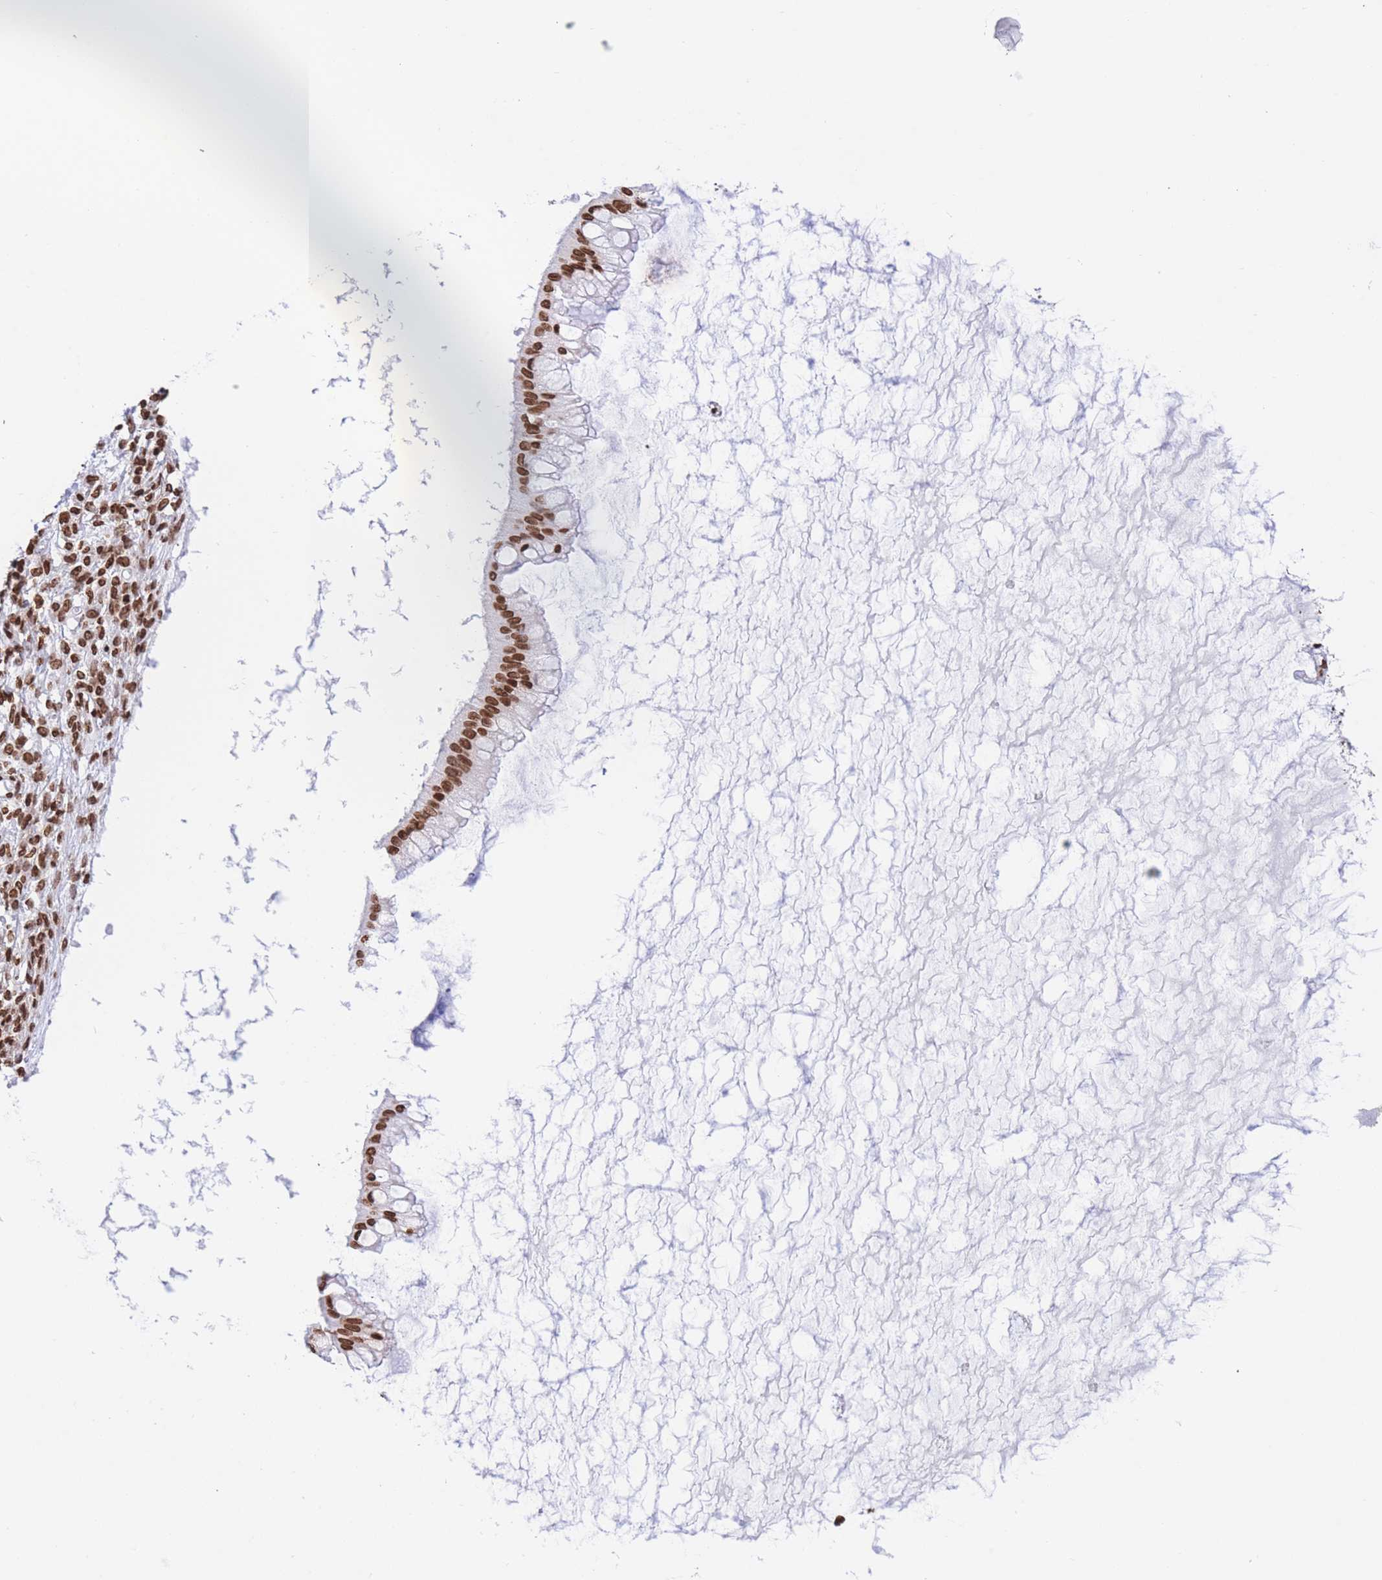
{"staining": {"intensity": "strong", "quantity": ">75%", "location": "nuclear"}, "tissue": "ovarian cancer", "cell_type": "Tumor cells", "image_type": "cancer", "snomed": [{"axis": "morphology", "description": "Cystadenocarcinoma, mucinous, NOS"}, {"axis": "topography", "description": "Ovary"}], "caption": "Immunohistochemical staining of mucinous cystadenocarcinoma (ovarian) exhibits strong nuclear protein expression in about >75% of tumor cells. The protein of interest is shown in brown color, while the nuclei are stained blue.", "gene": "H2BC11", "patient": {"sex": "female", "age": 73}}